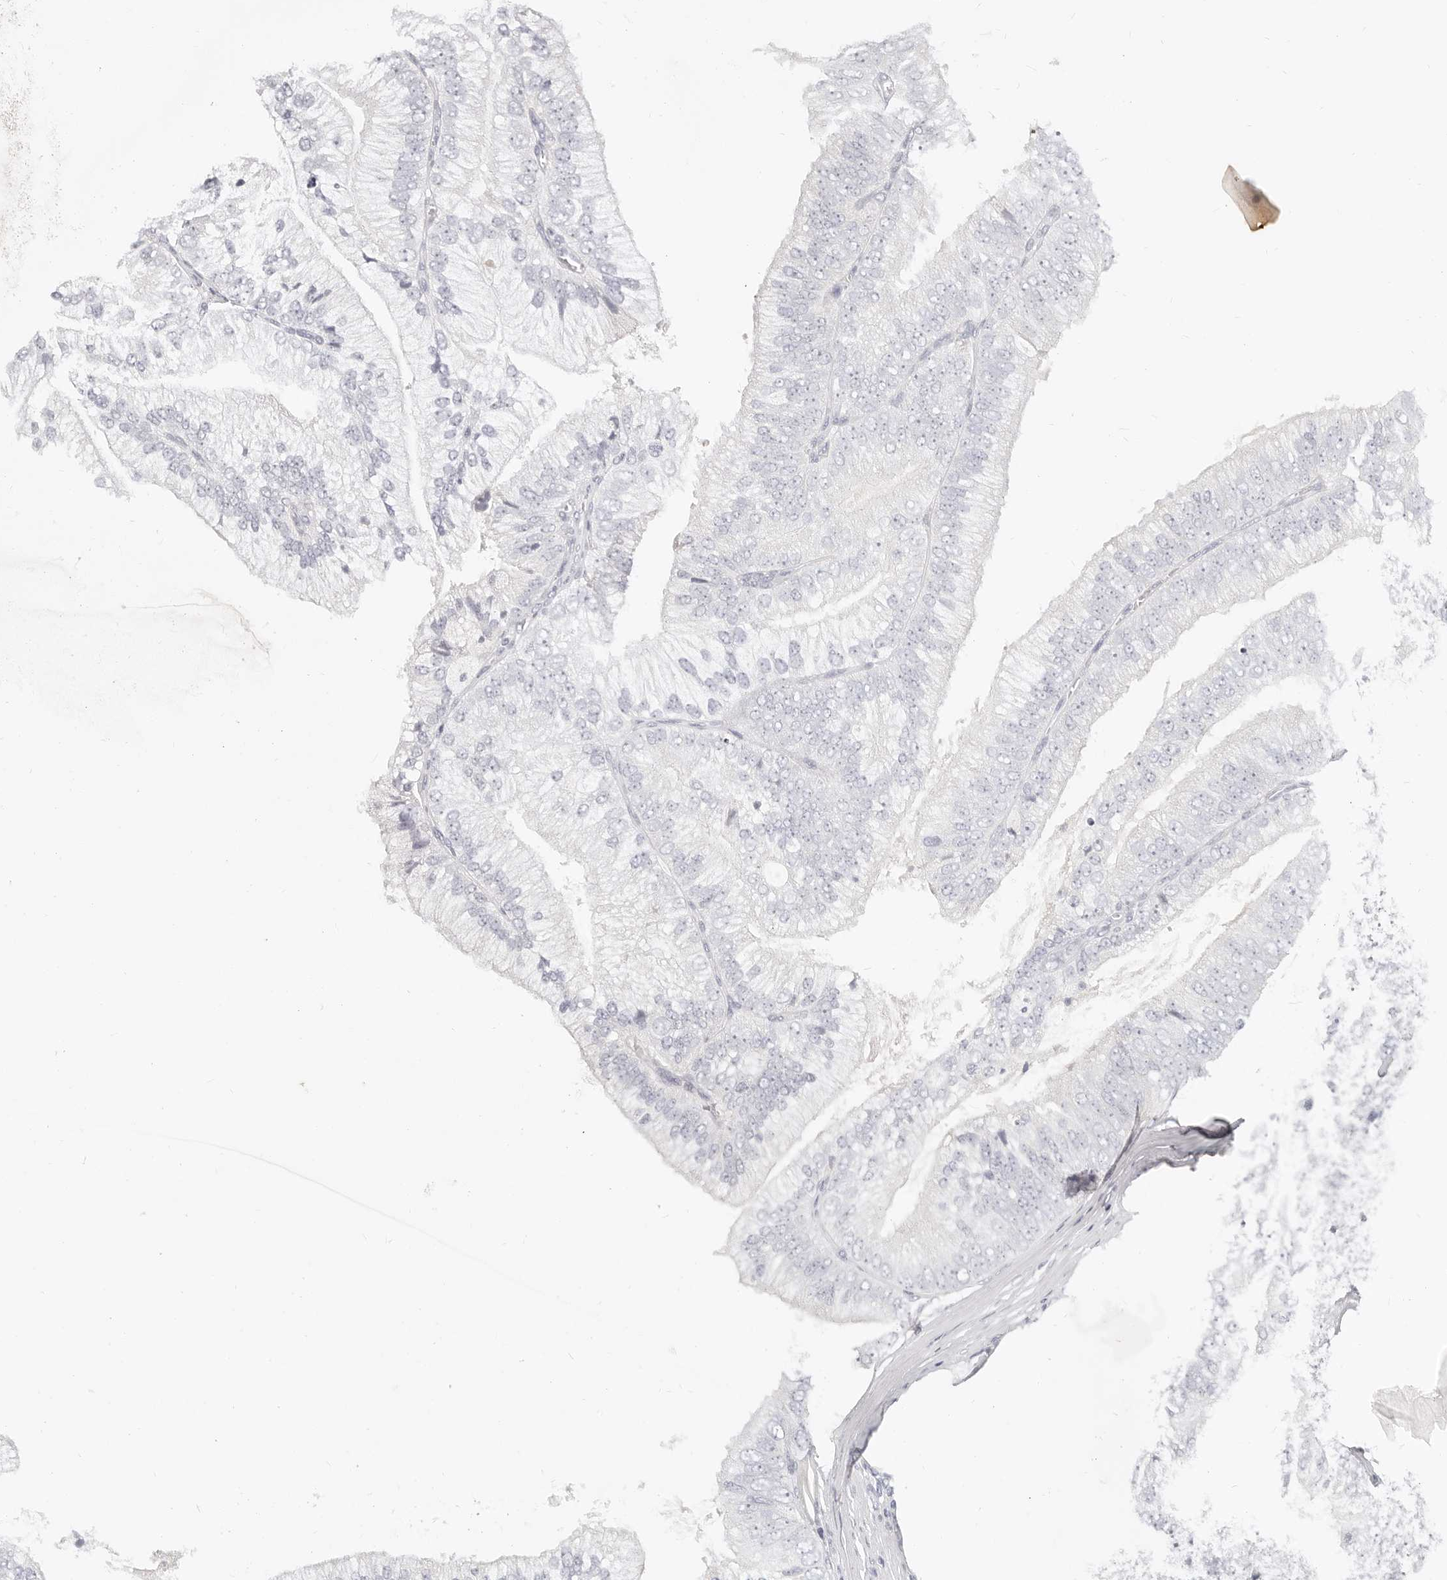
{"staining": {"intensity": "negative", "quantity": "none", "location": "none"}, "tissue": "prostate cancer", "cell_type": "Tumor cells", "image_type": "cancer", "snomed": [{"axis": "morphology", "description": "Adenocarcinoma, High grade"}, {"axis": "topography", "description": "Prostate"}], "caption": "A photomicrograph of human prostate high-grade adenocarcinoma is negative for staining in tumor cells.", "gene": "ASCL1", "patient": {"sex": "male", "age": 58}}